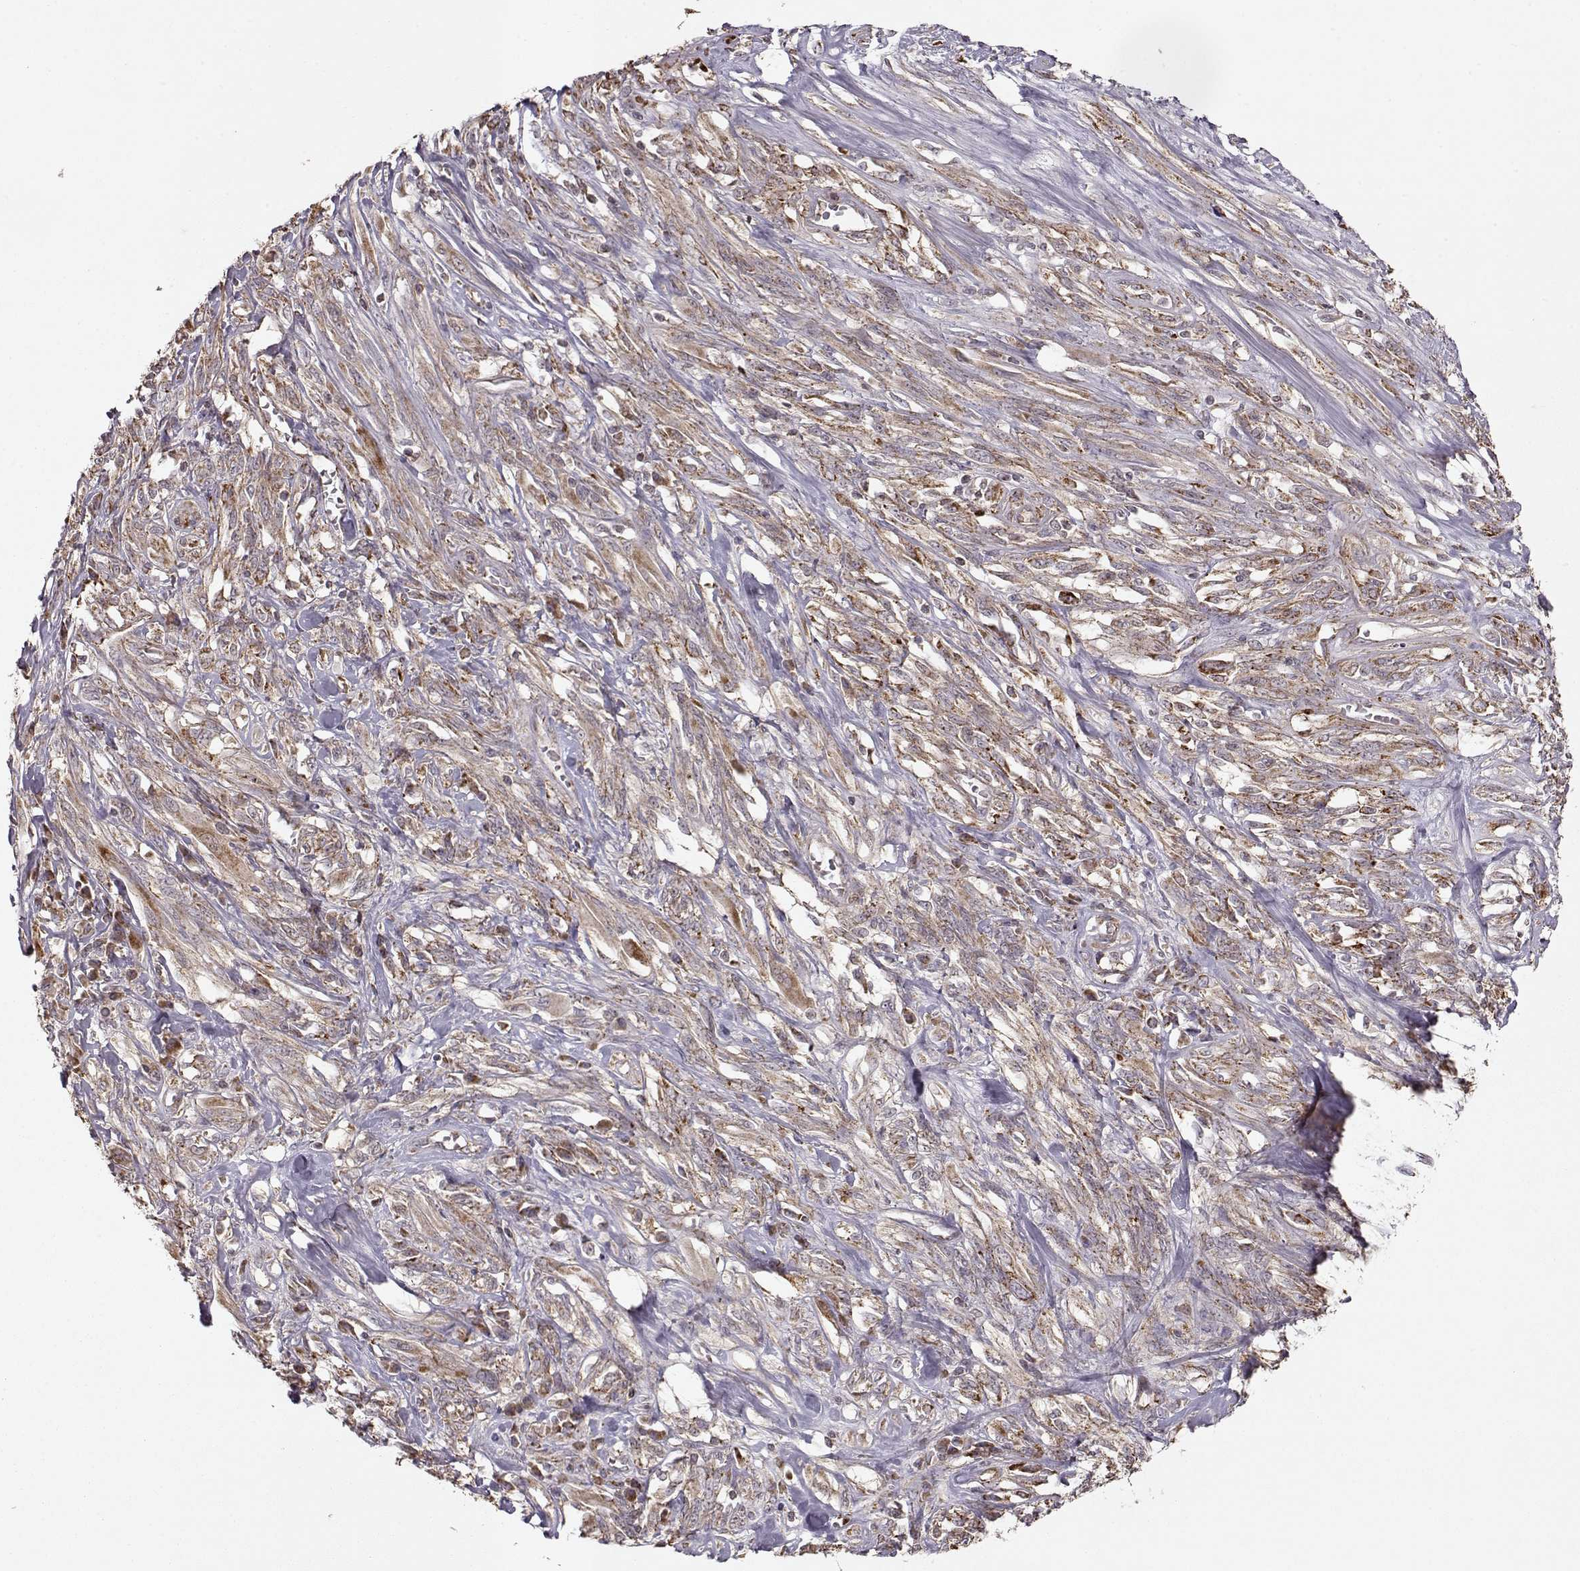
{"staining": {"intensity": "moderate", "quantity": ">75%", "location": "cytoplasmic/membranous"}, "tissue": "melanoma", "cell_type": "Tumor cells", "image_type": "cancer", "snomed": [{"axis": "morphology", "description": "Malignant melanoma, NOS"}, {"axis": "topography", "description": "Skin"}], "caption": "This is a micrograph of immunohistochemistry (IHC) staining of melanoma, which shows moderate staining in the cytoplasmic/membranous of tumor cells.", "gene": "CMTM3", "patient": {"sex": "female", "age": 91}}